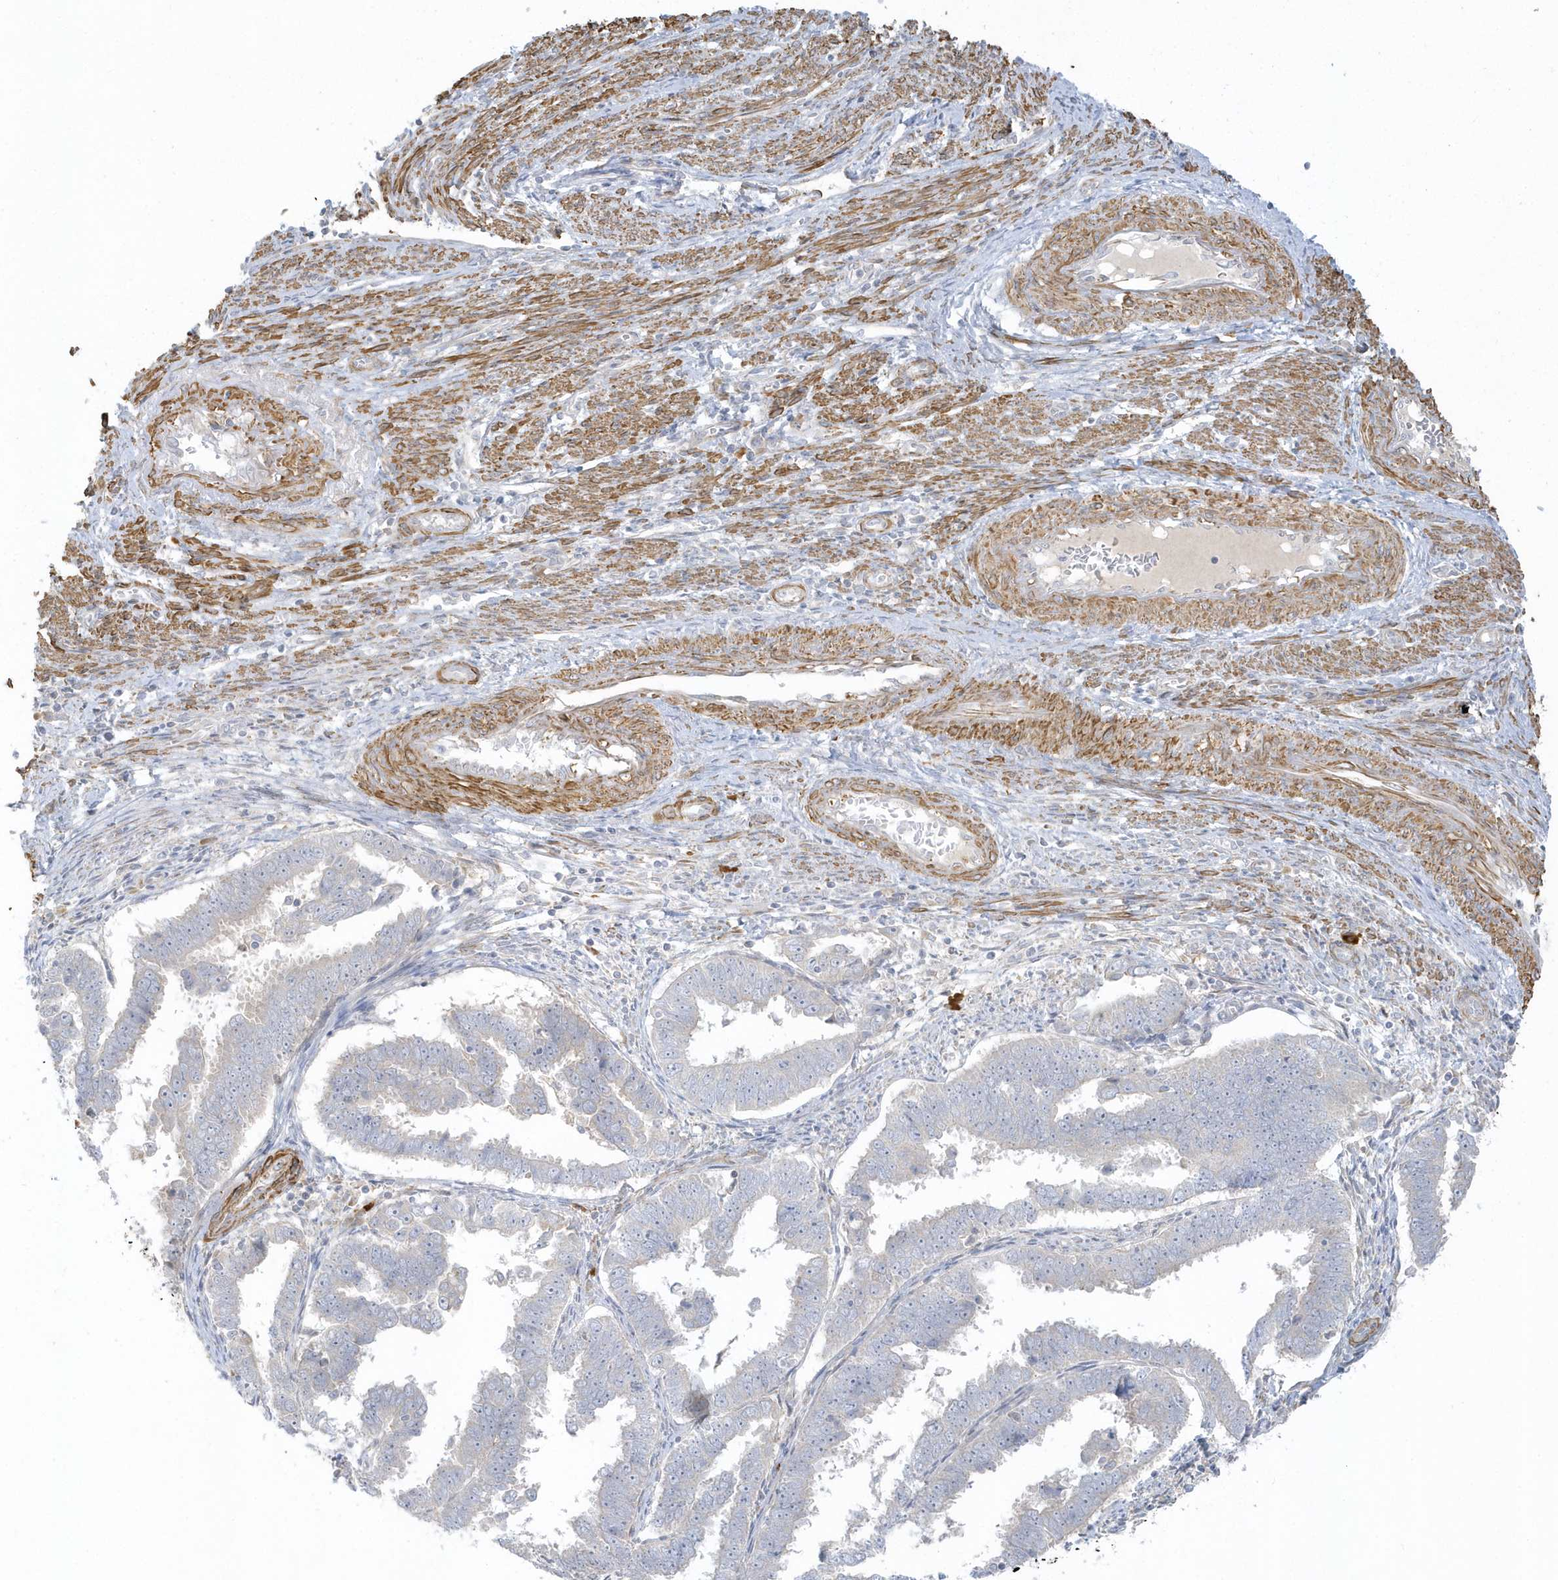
{"staining": {"intensity": "negative", "quantity": "none", "location": "none"}, "tissue": "endometrial cancer", "cell_type": "Tumor cells", "image_type": "cancer", "snomed": [{"axis": "morphology", "description": "Adenocarcinoma, NOS"}, {"axis": "topography", "description": "Endometrium"}], "caption": "Adenocarcinoma (endometrial) was stained to show a protein in brown. There is no significant expression in tumor cells. (Immunohistochemistry, brightfield microscopy, high magnification).", "gene": "THADA", "patient": {"sex": "female", "age": 75}}